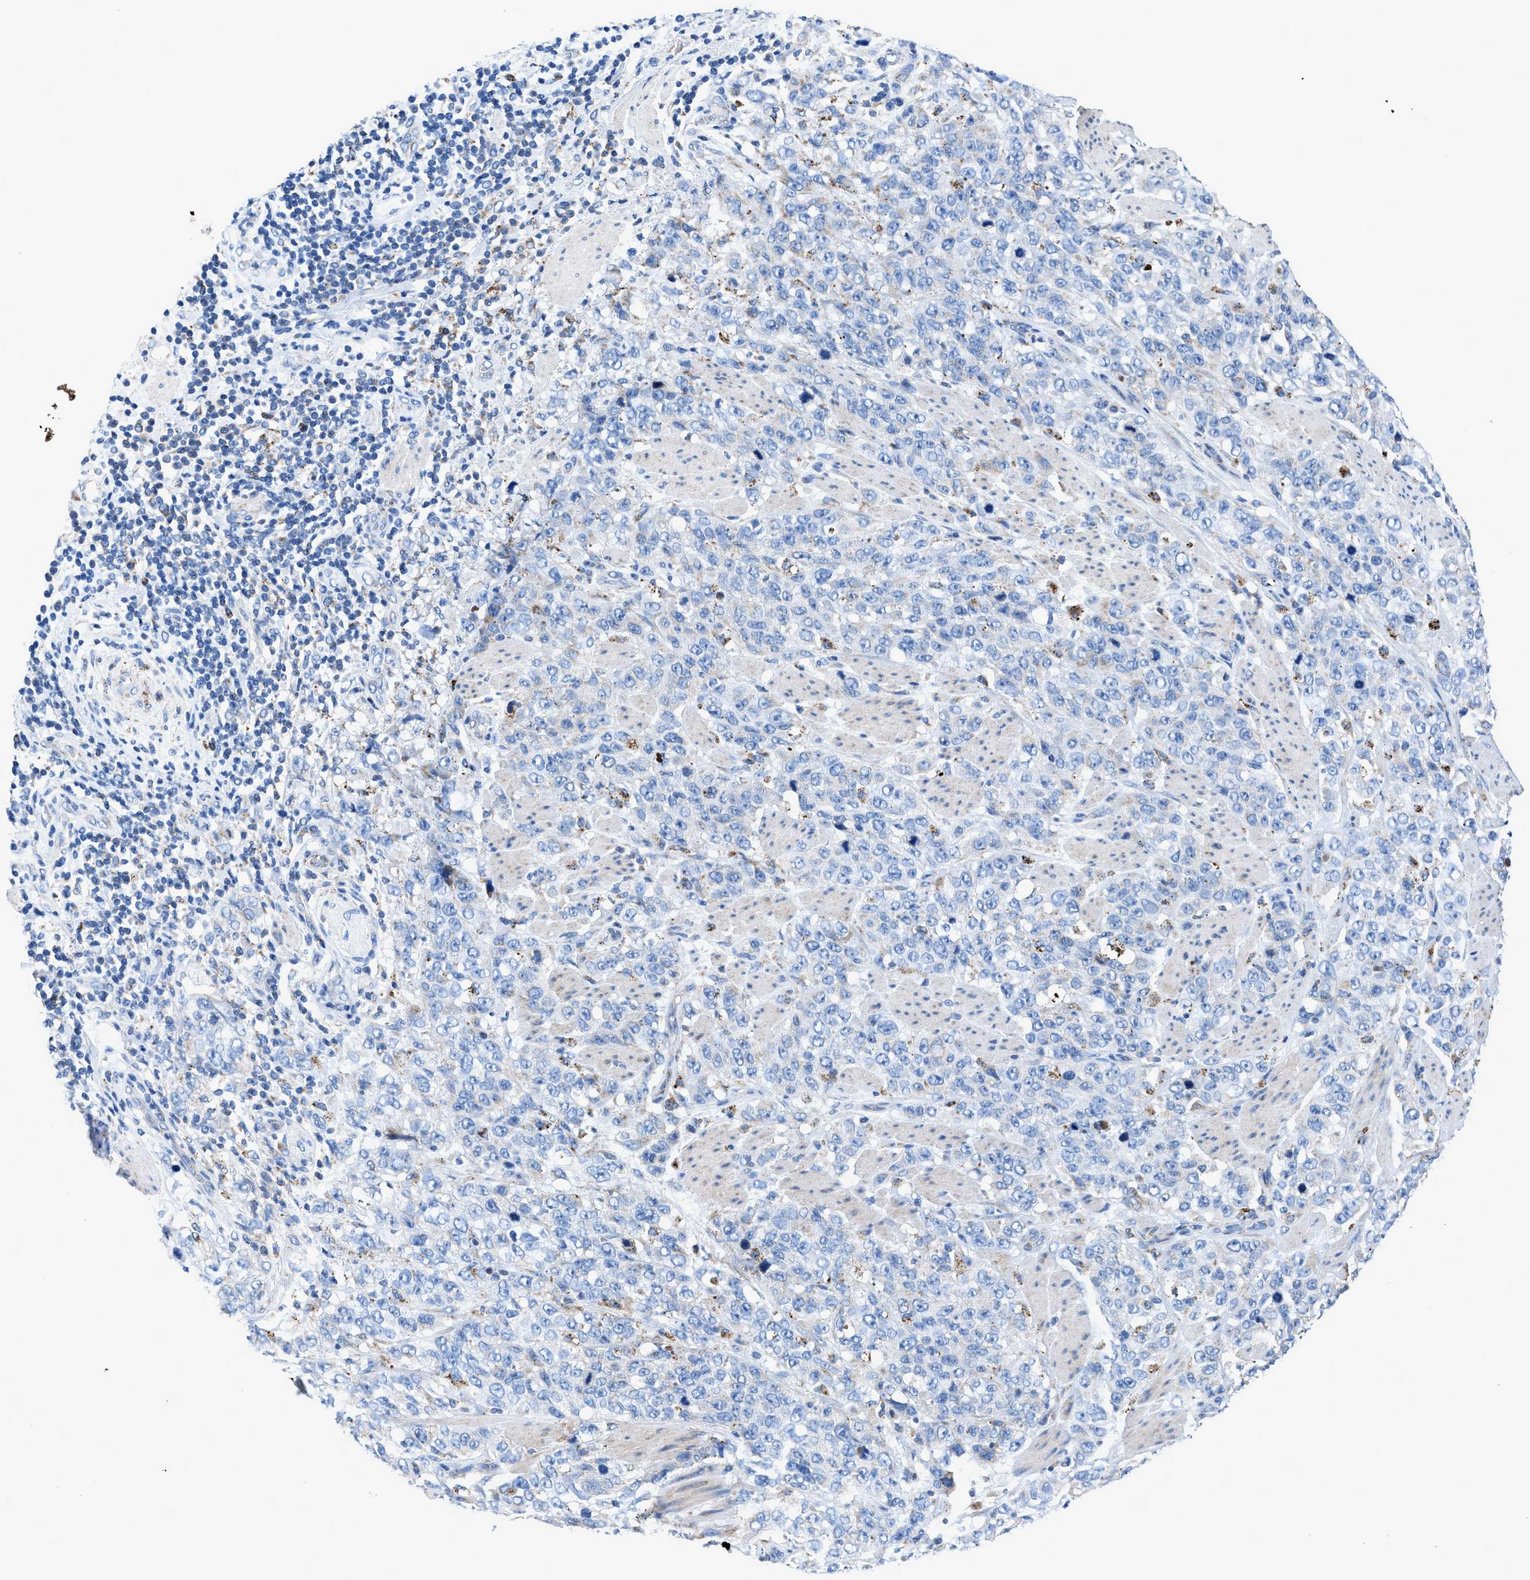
{"staining": {"intensity": "negative", "quantity": "none", "location": "none"}, "tissue": "stomach cancer", "cell_type": "Tumor cells", "image_type": "cancer", "snomed": [{"axis": "morphology", "description": "Adenocarcinoma, NOS"}, {"axis": "topography", "description": "Stomach"}], "caption": "Tumor cells are negative for protein expression in human stomach cancer (adenocarcinoma).", "gene": "ZDHHC3", "patient": {"sex": "male", "age": 48}}